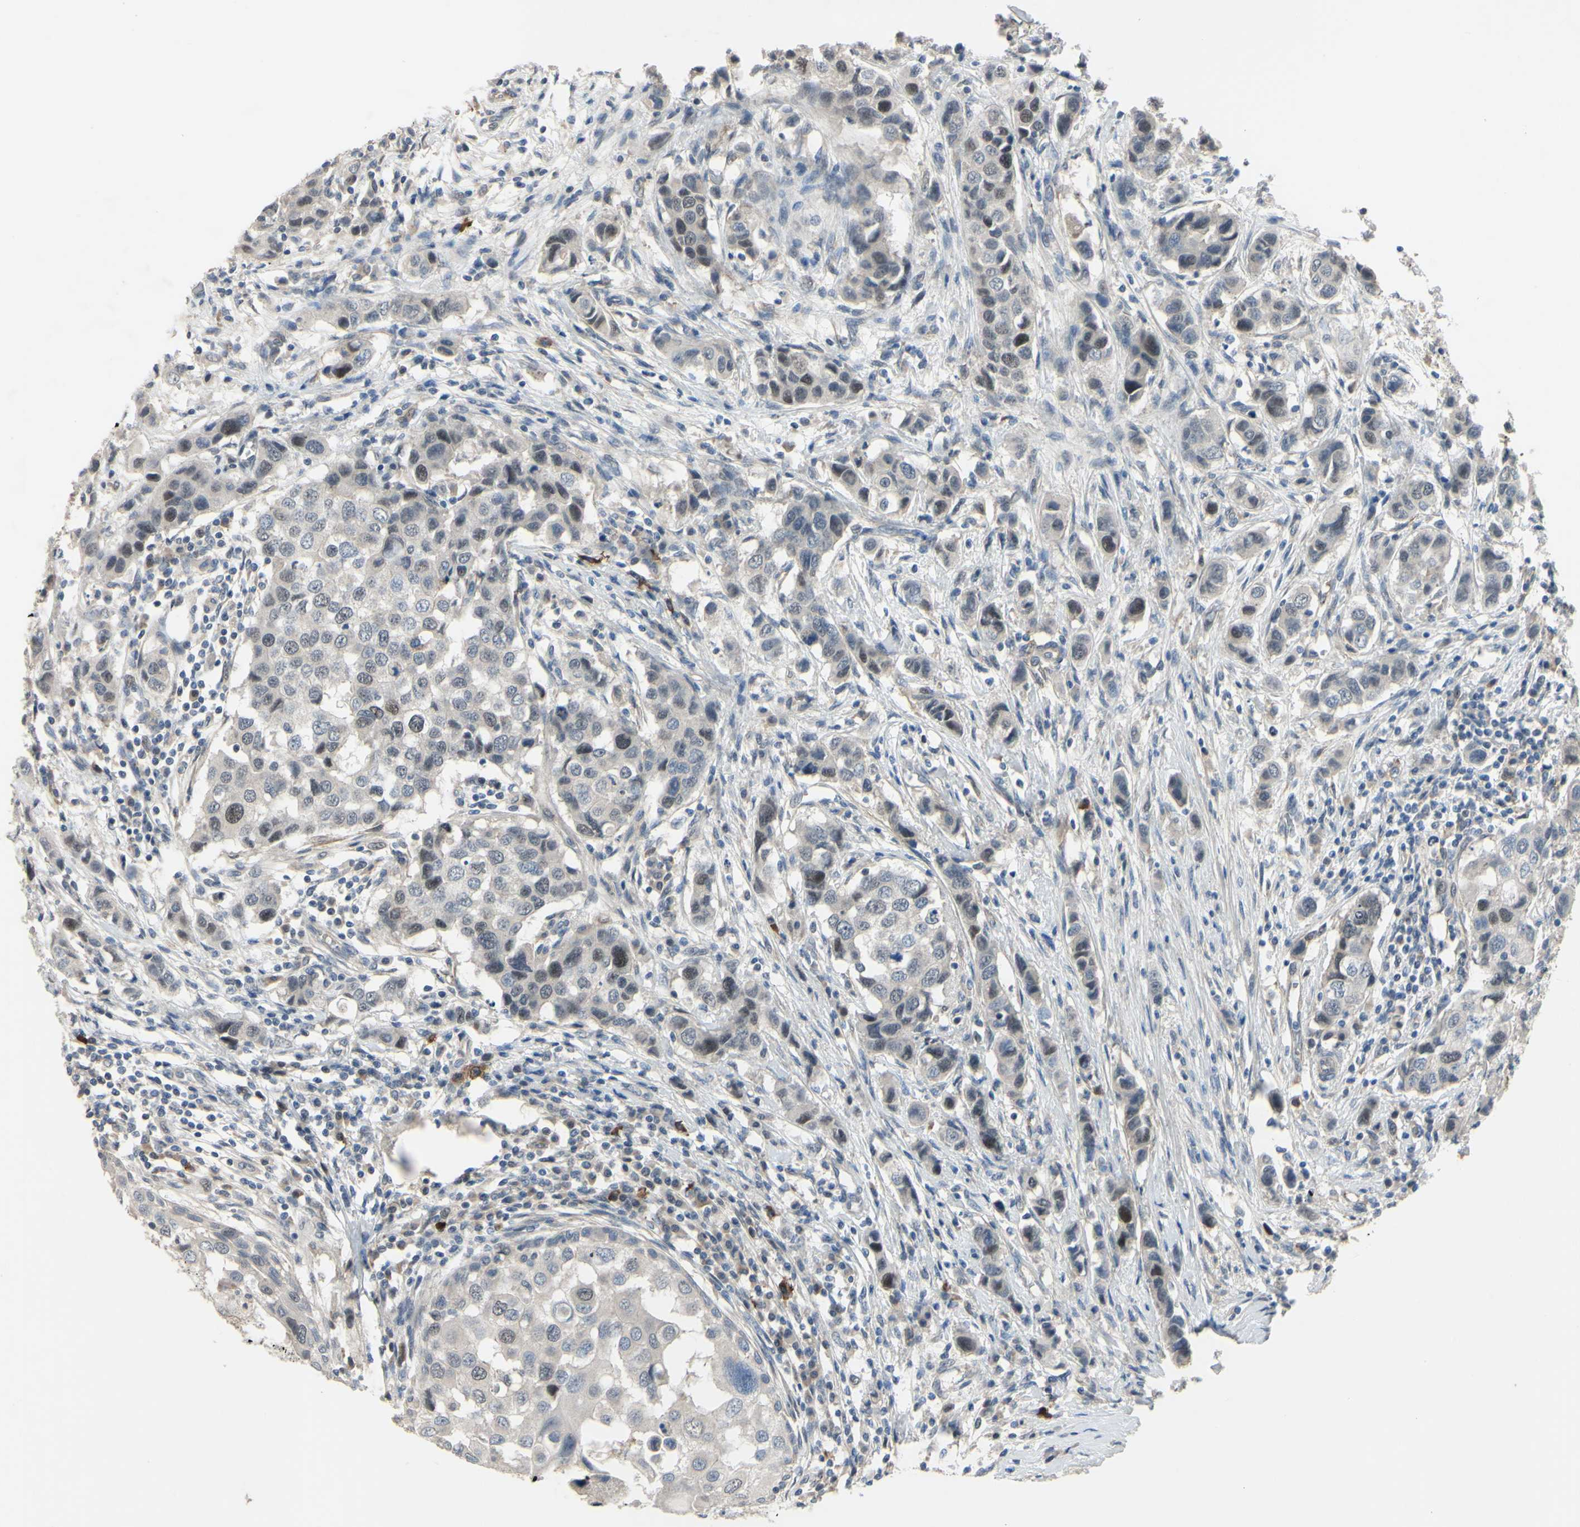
{"staining": {"intensity": "moderate", "quantity": "<25%", "location": "nuclear"}, "tissue": "breast cancer", "cell_type": "Tumor cells", "image_type": "cancer", "snomed": [{"axis": "morphology", "description": "Normal tissue, NOS"}, {"axis": "morphology", "description": "Duct carcinoma"}, {"axis": "topography", "description": "Breast"}], "caption": "Immunohistochemistry (IHC) (DAB) staining of human breast cancer reveals moderate nuclear protein positivity in about <25% of tumor cells.", "gene": "LHX9", "patient": {"sex": "female", "age": 50}}